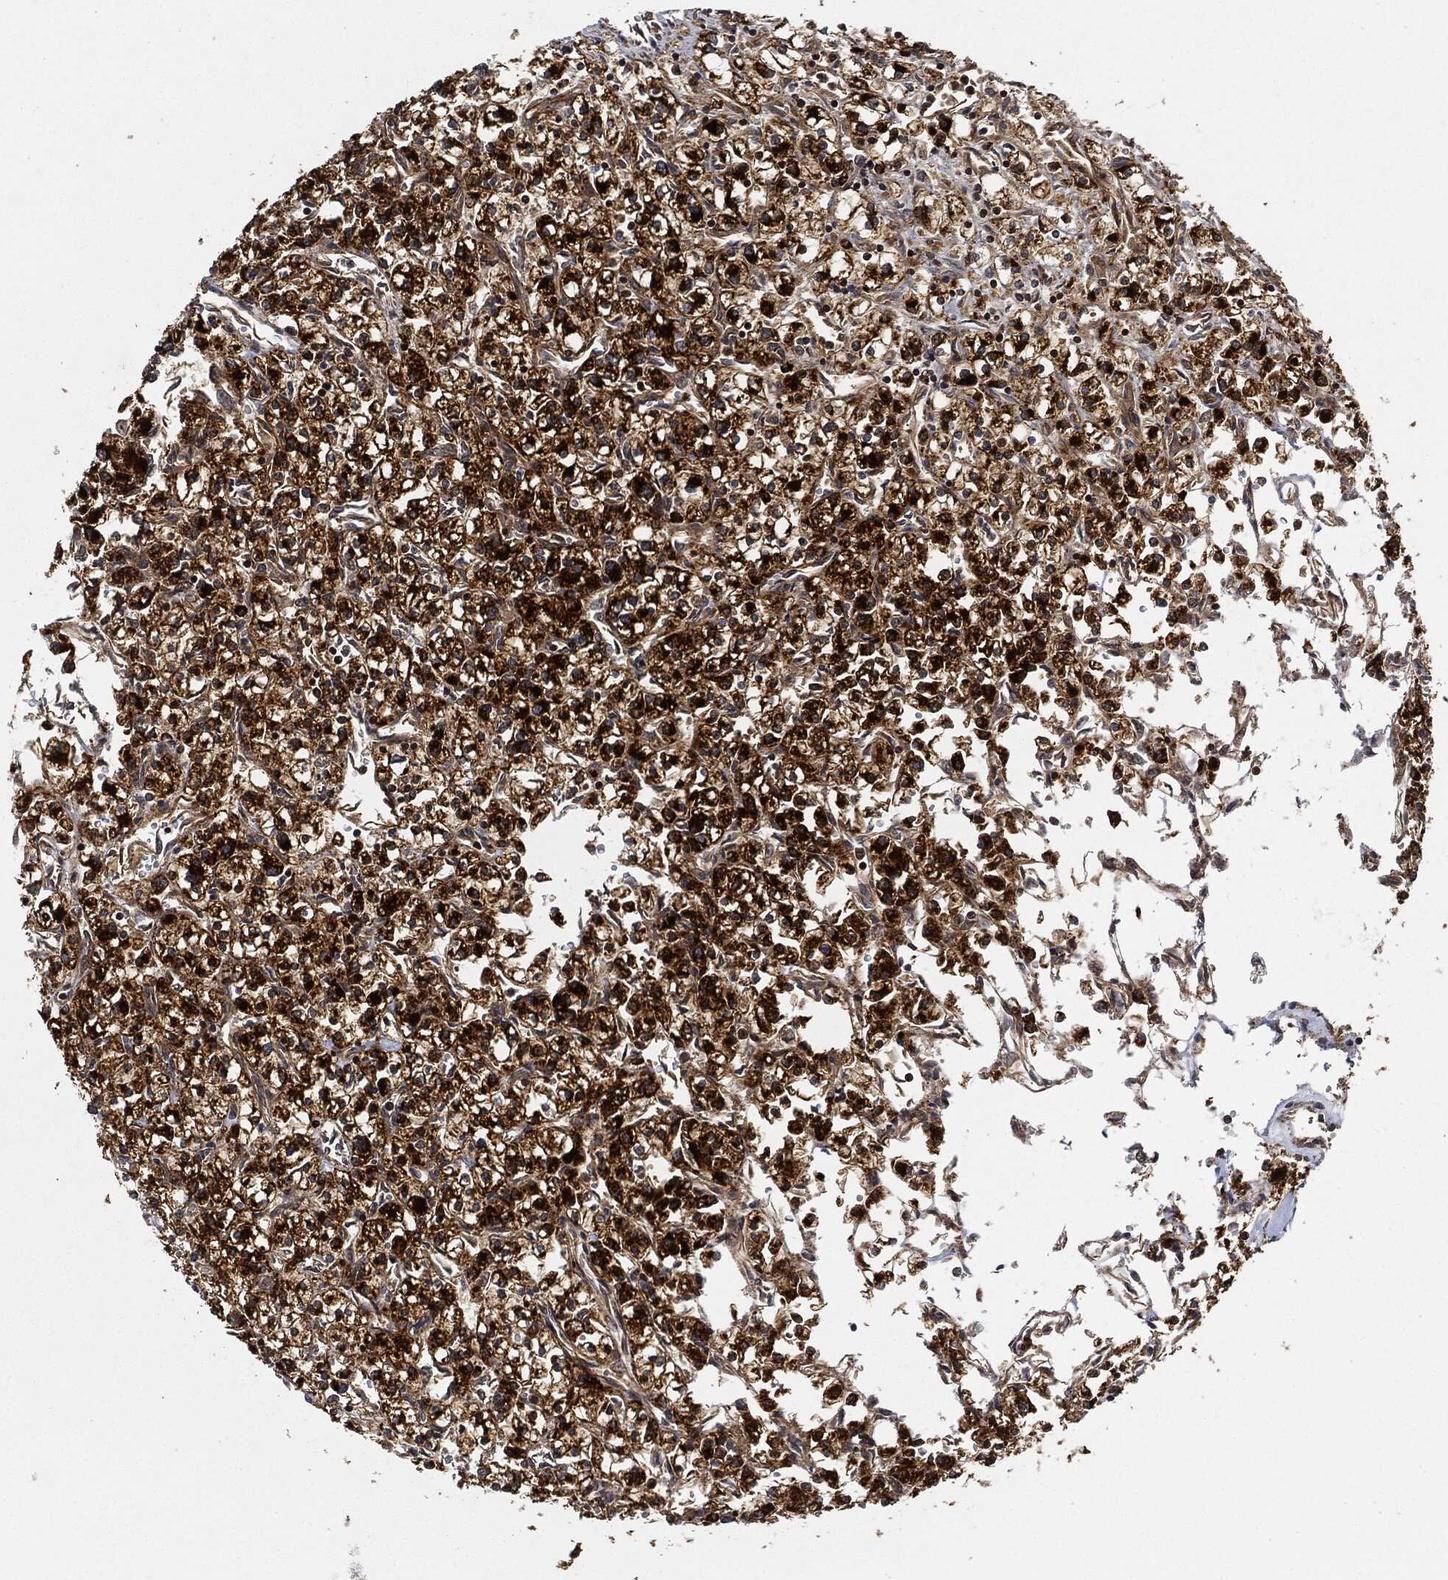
{"staining": {"intensity": "strong", "quantity": "25%-75%", "location": "cytoplasmic/membranous"}, "tissue": "renal cancer", "cell_type": "Tumor cells", "image_type": "cancer", "snomed": [{"axis": "morphology", "description": "Adenocarcinoma, NOS"}, {"axis": "topography", "description": "Kidney"}], "caption": "Immunohistochemistry of adenocarcinoma (renal) demonstrates high levels of strong cytoplasmic/membranous staining in approximately 25%-75% of tumor cells.", "gene": "MAP3K3", "patient": {"sex": "male", "age": 80}}